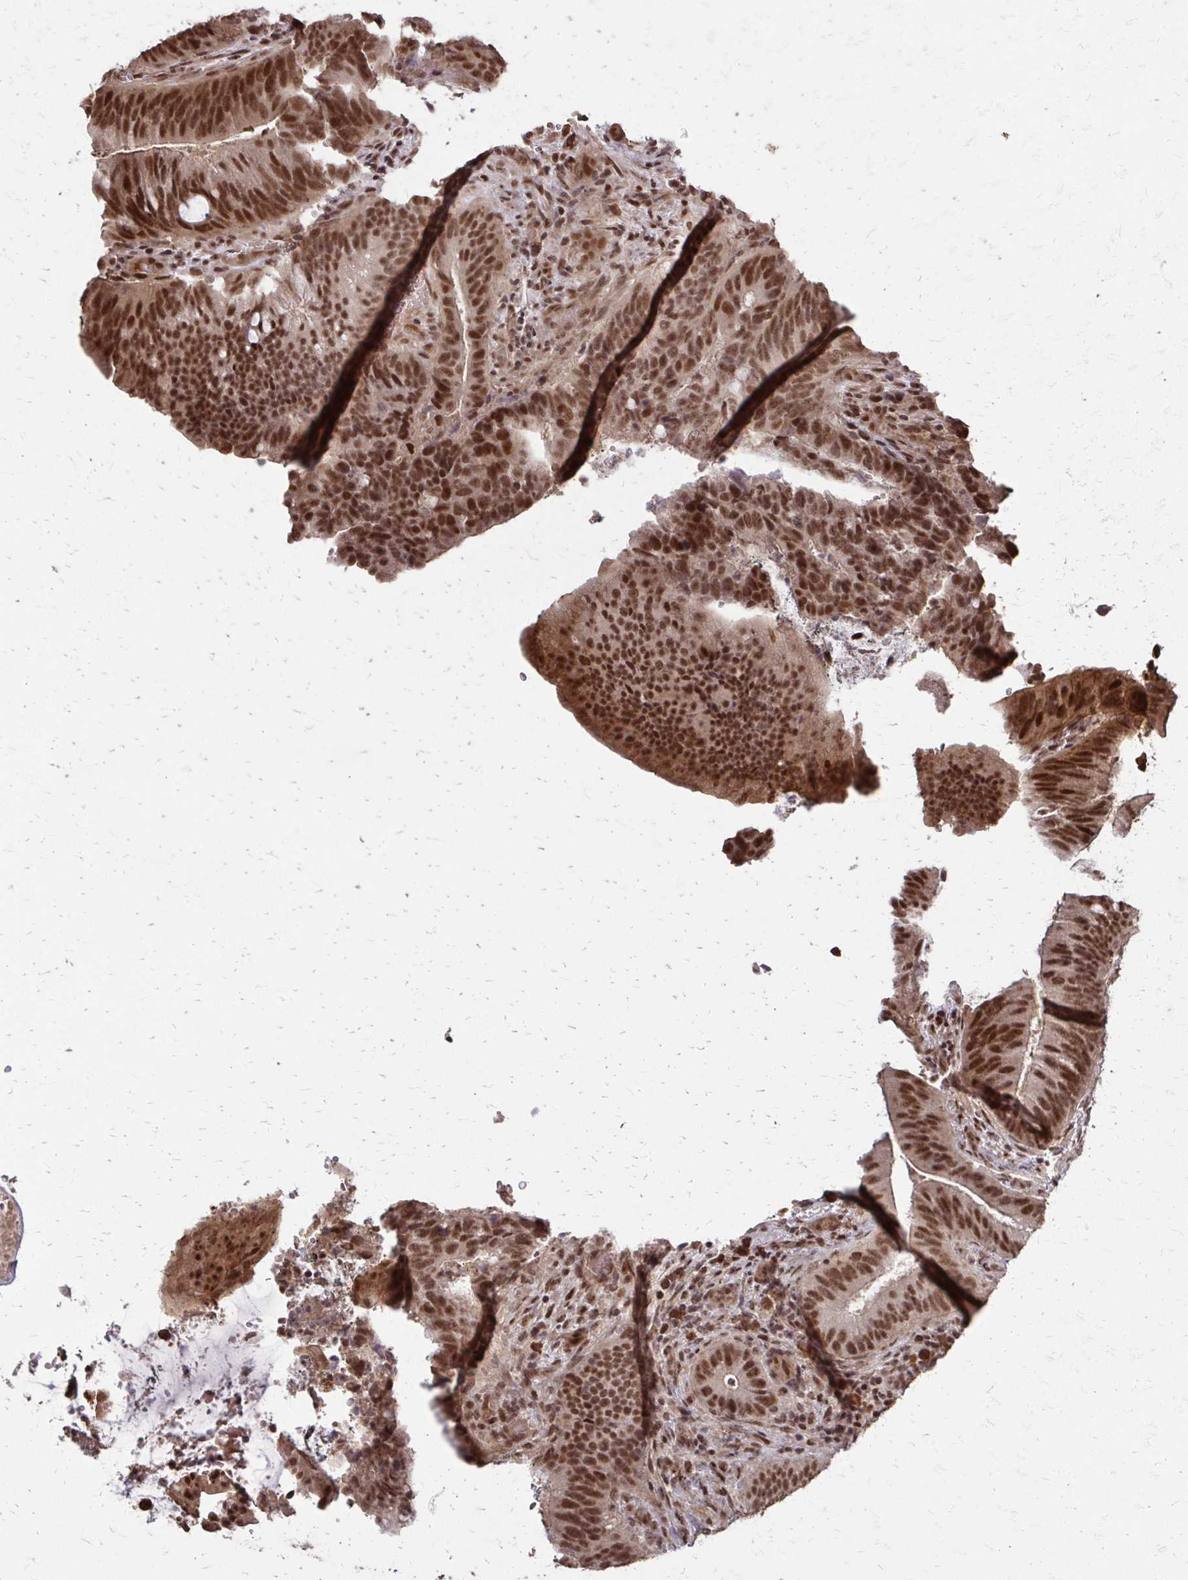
{"staining": {"intensity": "moderate", "quantity": ">75%", "location": "nuclear"}, "tissue": "colorectal cancer", "cell_type": "Tumor cells", "image_type": "cancer", "snomed": [{"axis": "morphology", "description": "Adenocarcinoma, NOS"}, {"axis": "topography", "description": "Colon"}], "caption": "A brown stain shows moderate nuclear expression of a protein in colorectal cancer (adenocarcinoma) tumor cells.", "gene": "SS18", "patient": {"sex": "female", "age": 43}}